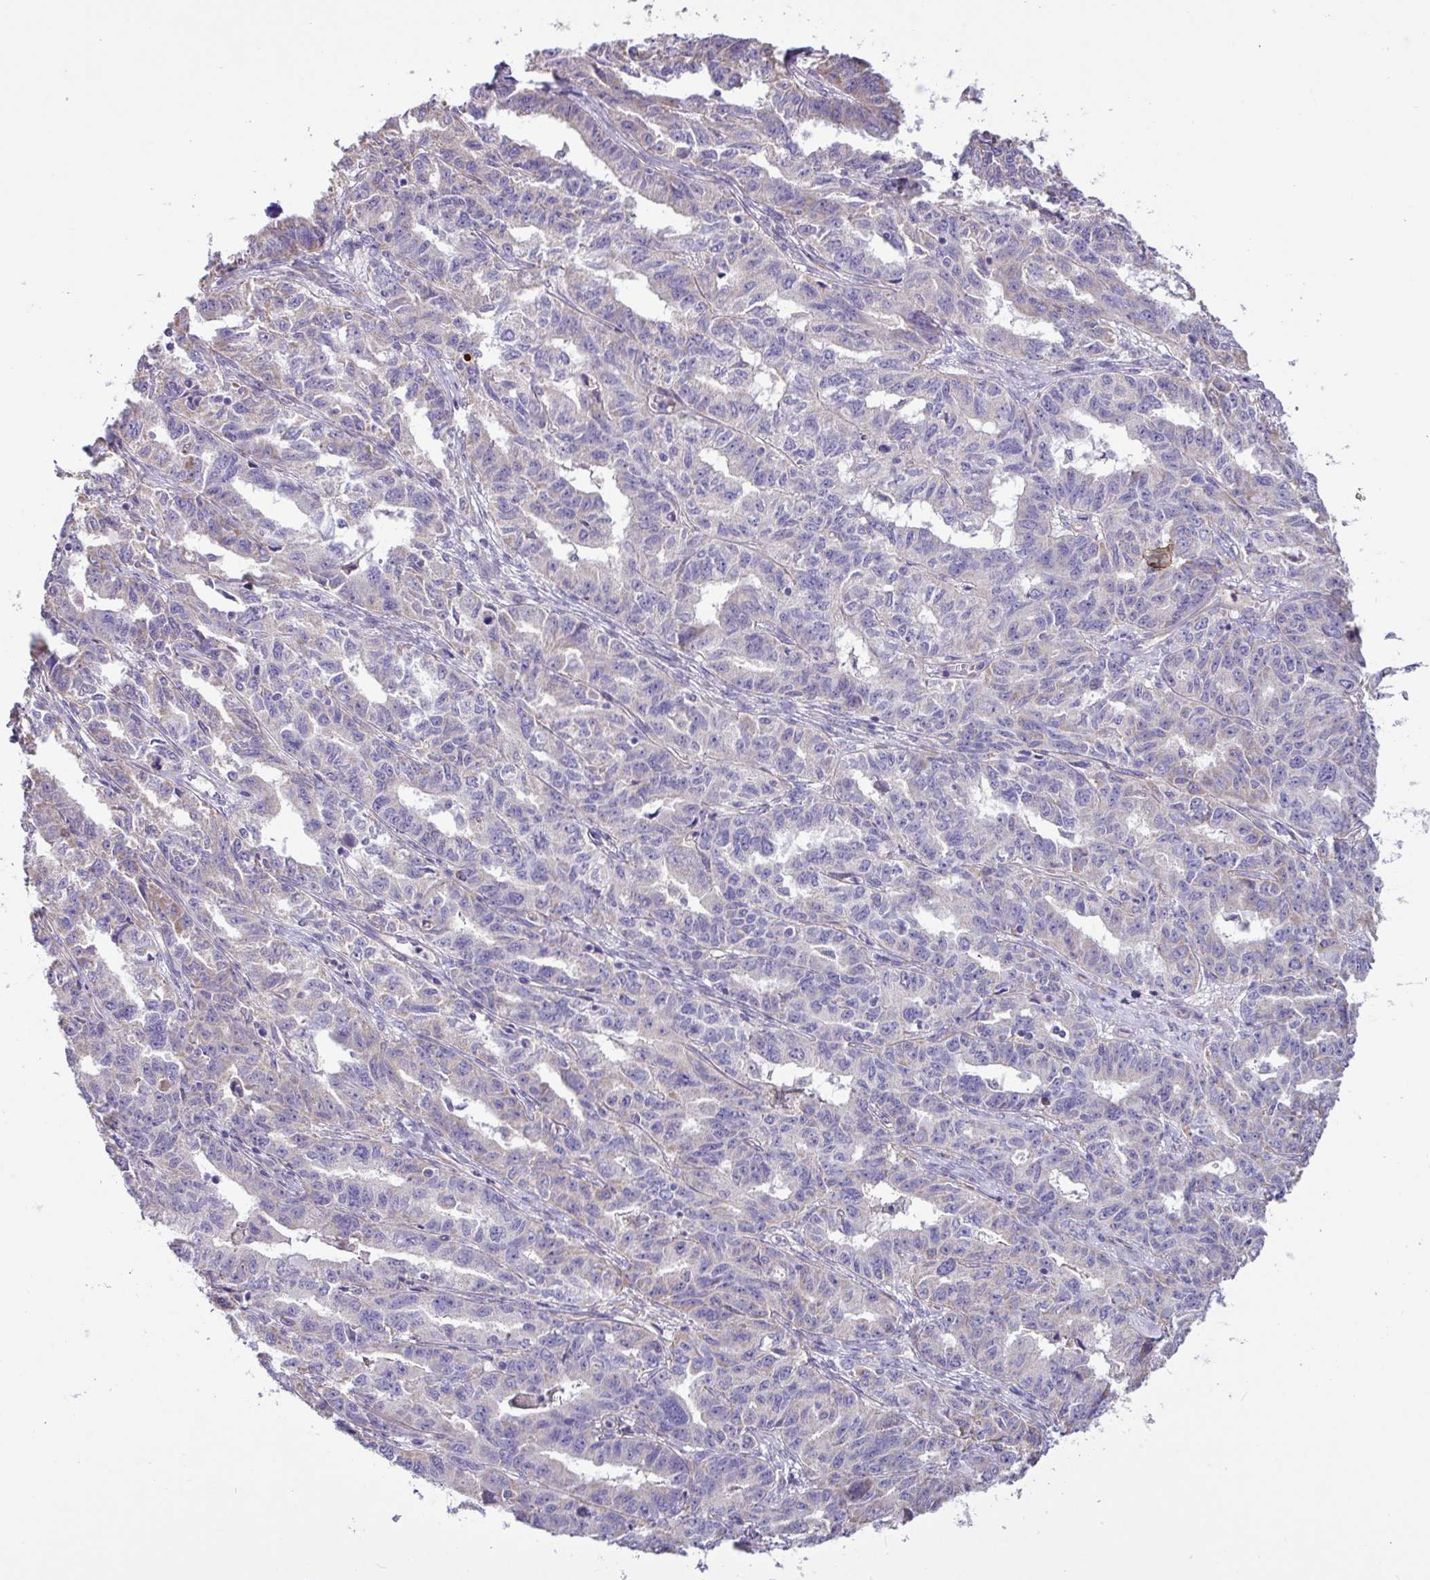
{"staining": {"intensity": "negative", "quantity": "none", "location": "none"}, "tissue": "ovarian cancer", "cell_type": "Tumor cells", "image_type": "cancer", "snomed": [{"axis": "morphology", "description": "Adenocarcinoma, NOS"}, {"axis": "morphology", "description": "Carcinoma, endometroid"}, {"axis": "topography", "description": "Ovary"}], "caption": "There is no significant staining in tumor cells of ovarian cancer. (DAB IHC with hematoxylin counter stain).", "gene": "MRM2", "patient": {"sex": "female", "age": 72}}